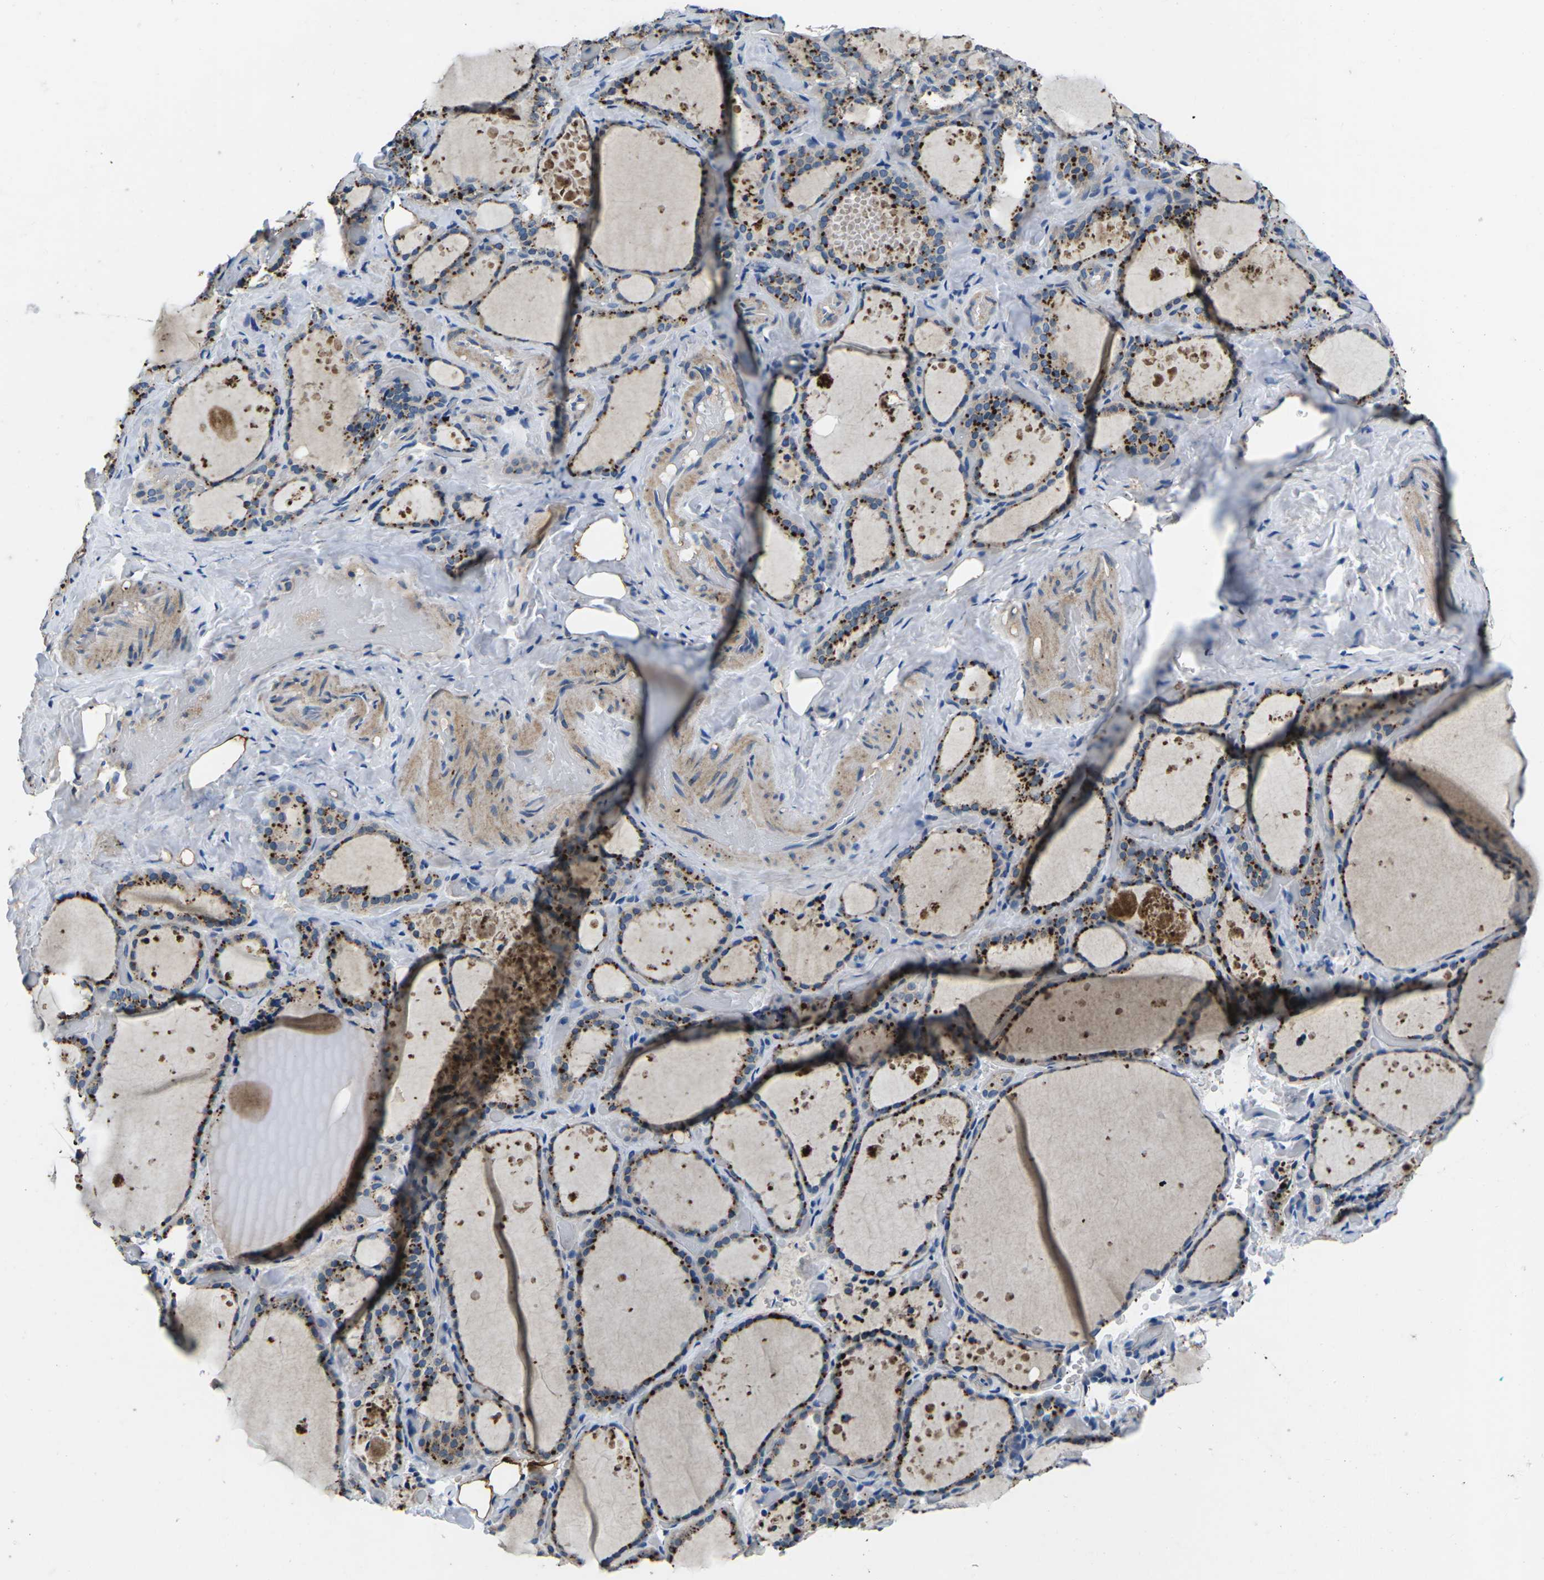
{"staining": {"intensity": "strong", "quantity": "25%-75%", "location": "cytoplasmic/membranous"}, "tissue": "thyroid gland", "cell_type": "Glandular cells", "image_type": "normal", "snomed": [{"axis": "morphology", "description": "Normal tissue, NOS"}, {"axis": "topography", "description": "Thyroid gland"}], "caption": "Protein staining demonstrates strong cytoplasmic/membranous expression in about 25%-75% of glandular cells in normal thyroid gland. Using DAB (brown) and hematoxylin (blue) stains, captured at high magnification using brightfield microscopy.", "gene": "PDCD6IP", "patient": {"sex": "female", "age": 44}}